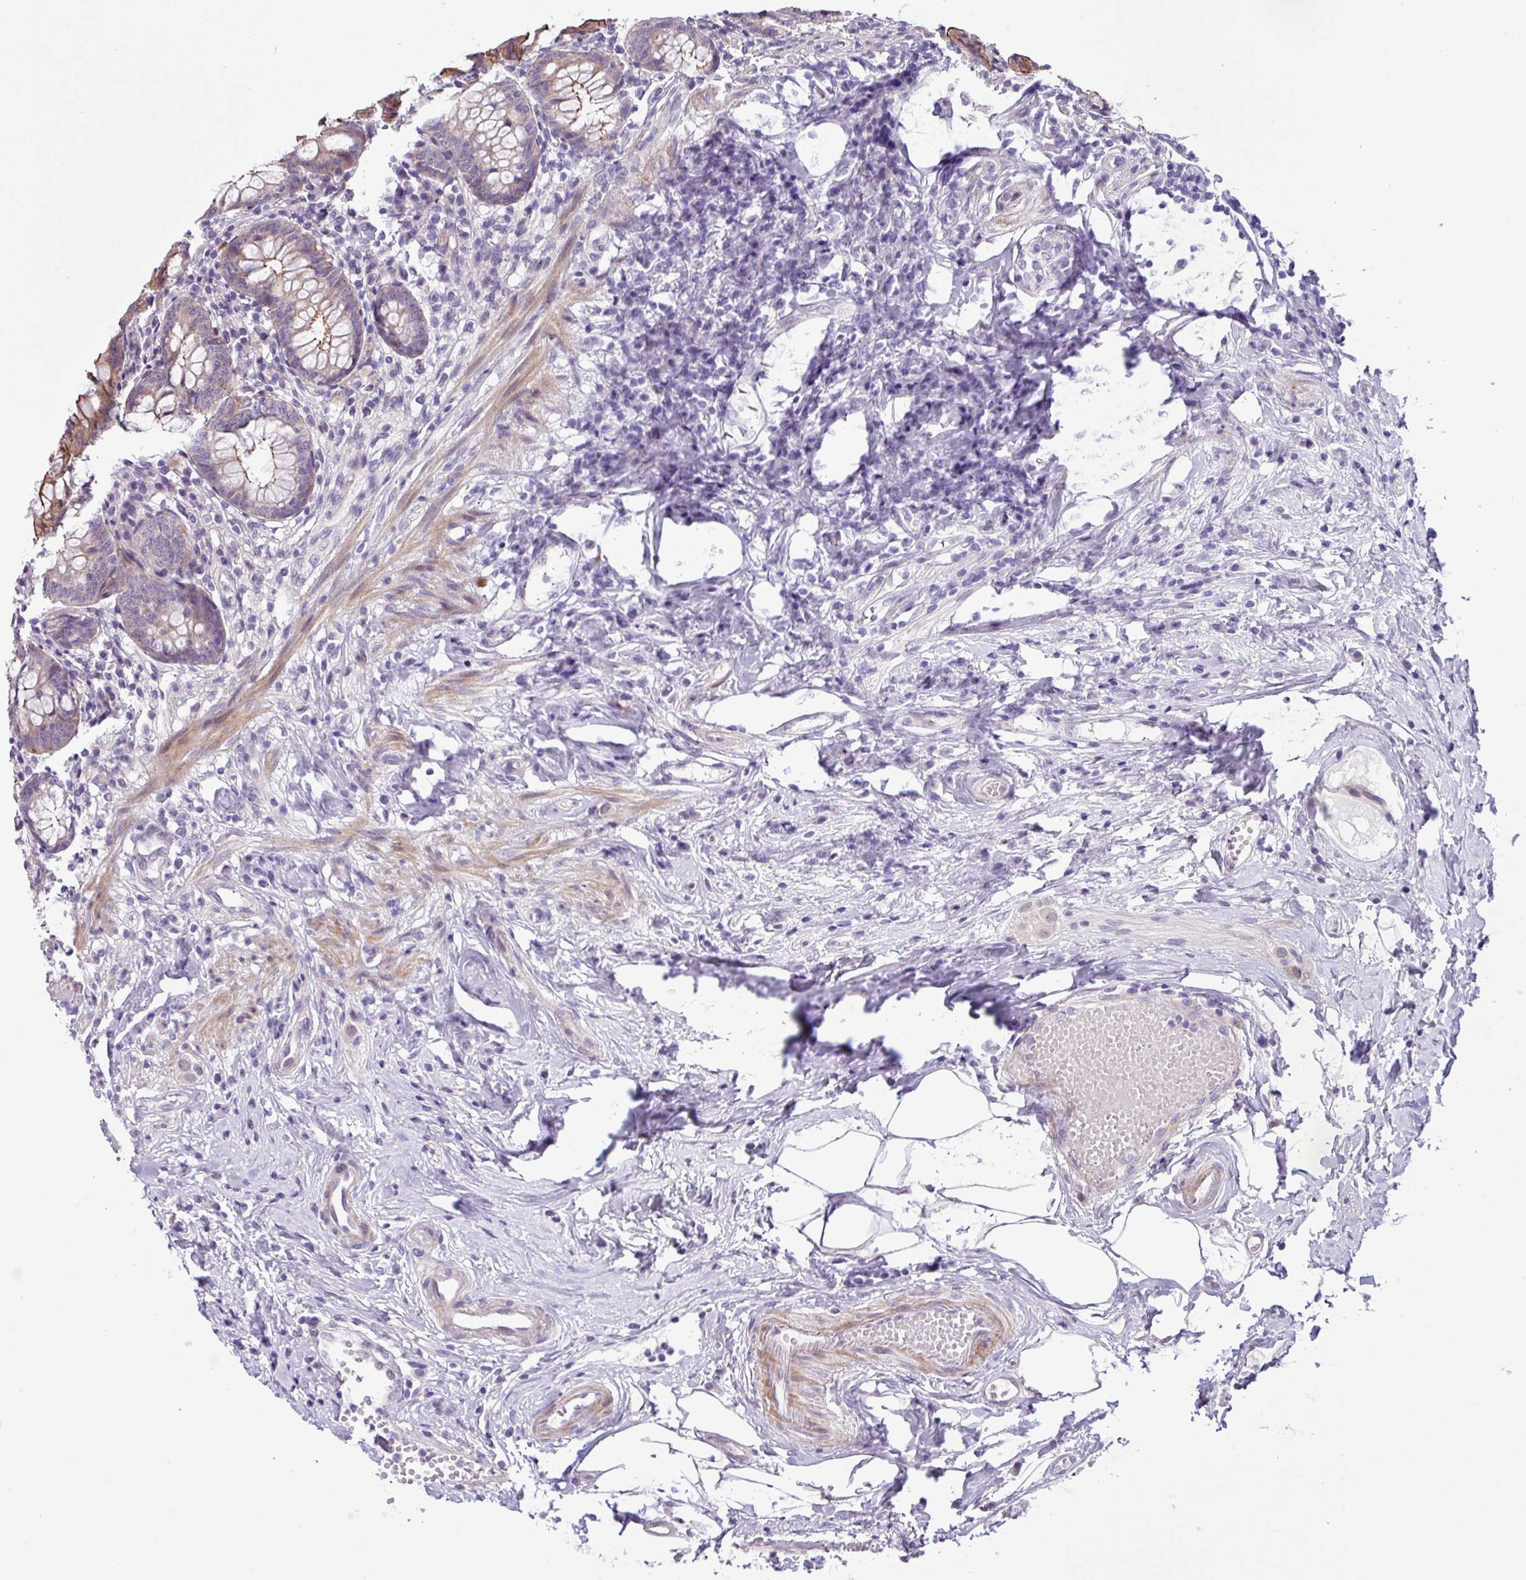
{"staining": {"intensity": "strong", "quantity": "<25%", "location": "cytoplasmic/membranous"}, "tissue": "appendix", "cell_type": "Glandular cells", "image_type": "normal", "snomed": [{"axis": "morphology", "description": "Normal tissue, NOS"}, {"axis": "topography", "description": "Appendix"}], "caption": "IHC (DAB) staining of normal appendix demonstrates strong cytoplasmic/membranous protein expression in approximately <25% of glandular cells.", "gene": "YLPM1", "patient": {"sex": "female", "age": 54}}